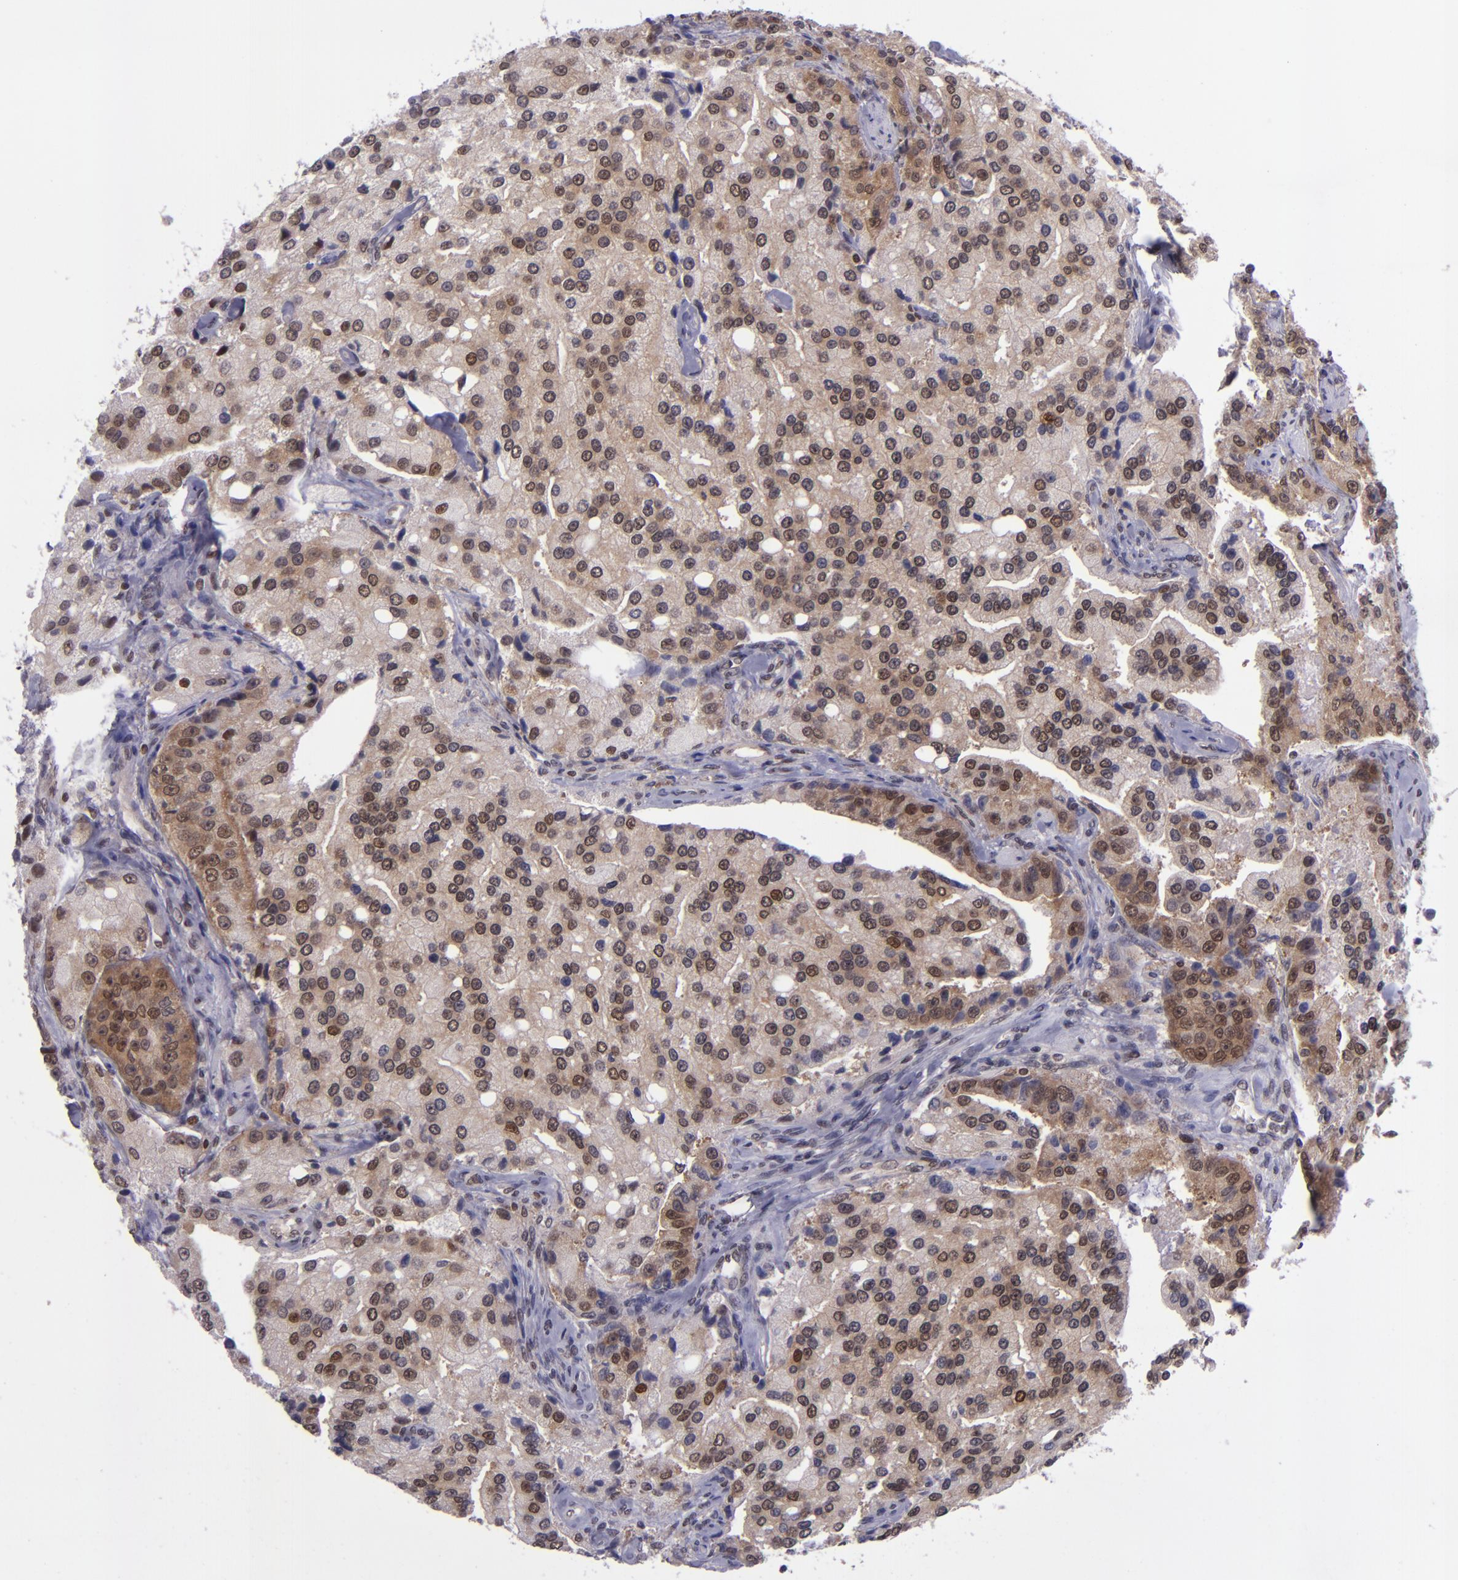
{"staining": {"intensity": "moderate", "quantity": ">75%", "location": "cytoplasmic/membranous,nuclear"}, "tissue": "prostate cancer", "cell_type": "Tumor cells", "image_type": "cancer", "snomed": [{"axis": "morphology", "description": "Adenocarcinoma, Medium grade"}, {"axis": "topography", "description": "Prostate"}], "caption": "Brown immunohistochemical staining in human adenocarcinoma (medium-grade) (prostate) demonstrates moderate cytoplasmic/membranous and nuclear expression in approximately >75% of tumor cells.", "gene": "BAG1", "patient": {"sex": "male", "age": 72}}